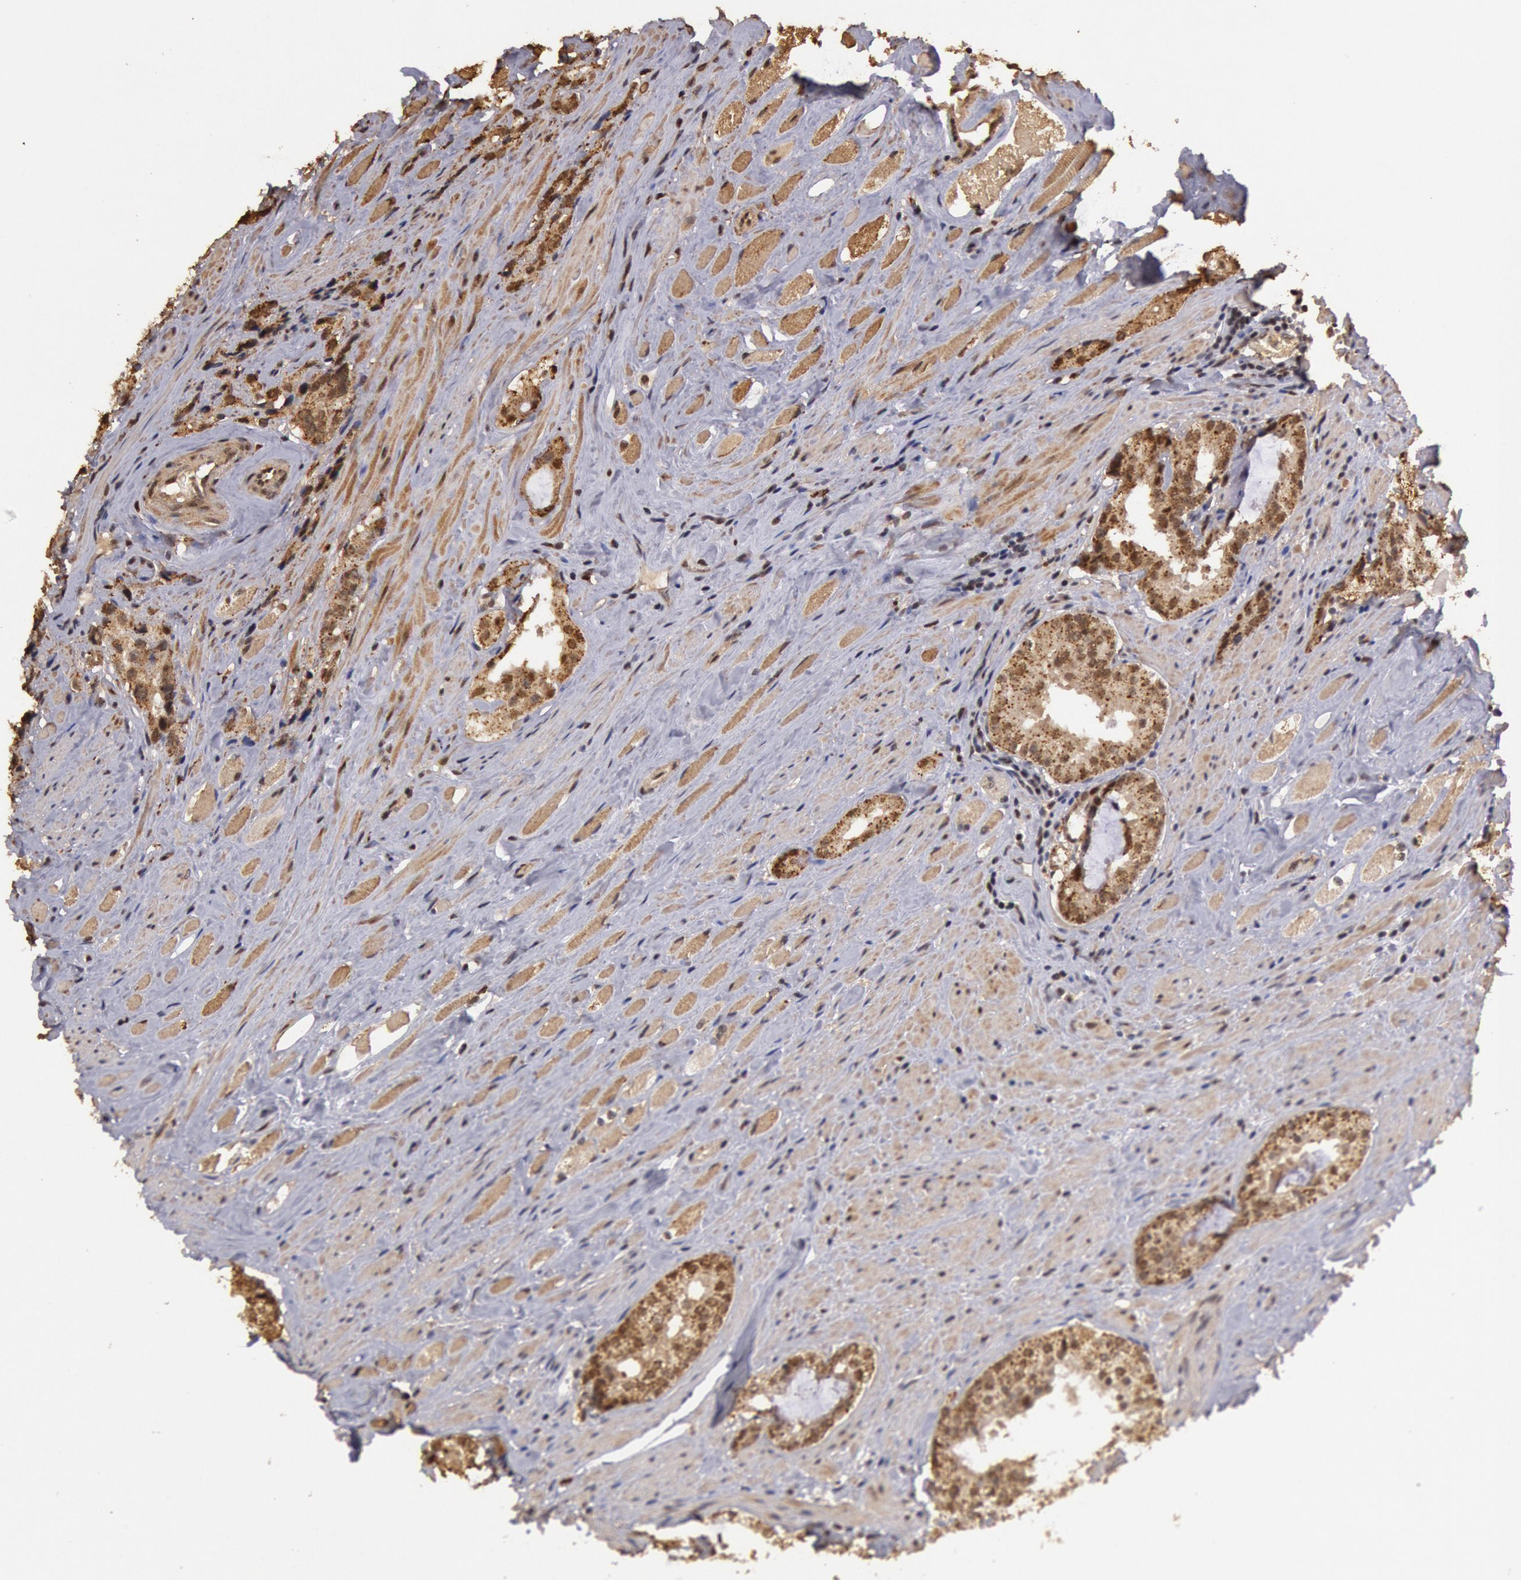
{"staining": {"intensity": "moderate", "quantity": ">75%", "location": "nuclear"}, "tissue": "prostate cancer", "cell_type": "Tumor cells", "image_type": "cancer", "snomed": [{"axis": "morphology", "description": "Adenocarcinoma, Medium grade"}, {"axis": "topography", "description": "Prostate"}], "caption": "Prostate cancer (adenocarcinoma (medium-grade)) stained for a protein (brown) exhibits moderate nuclear positive positivity in about >75% of tumor cells.", "gene": "LIG4", "patient": {"sex": "male", "age": 73}}